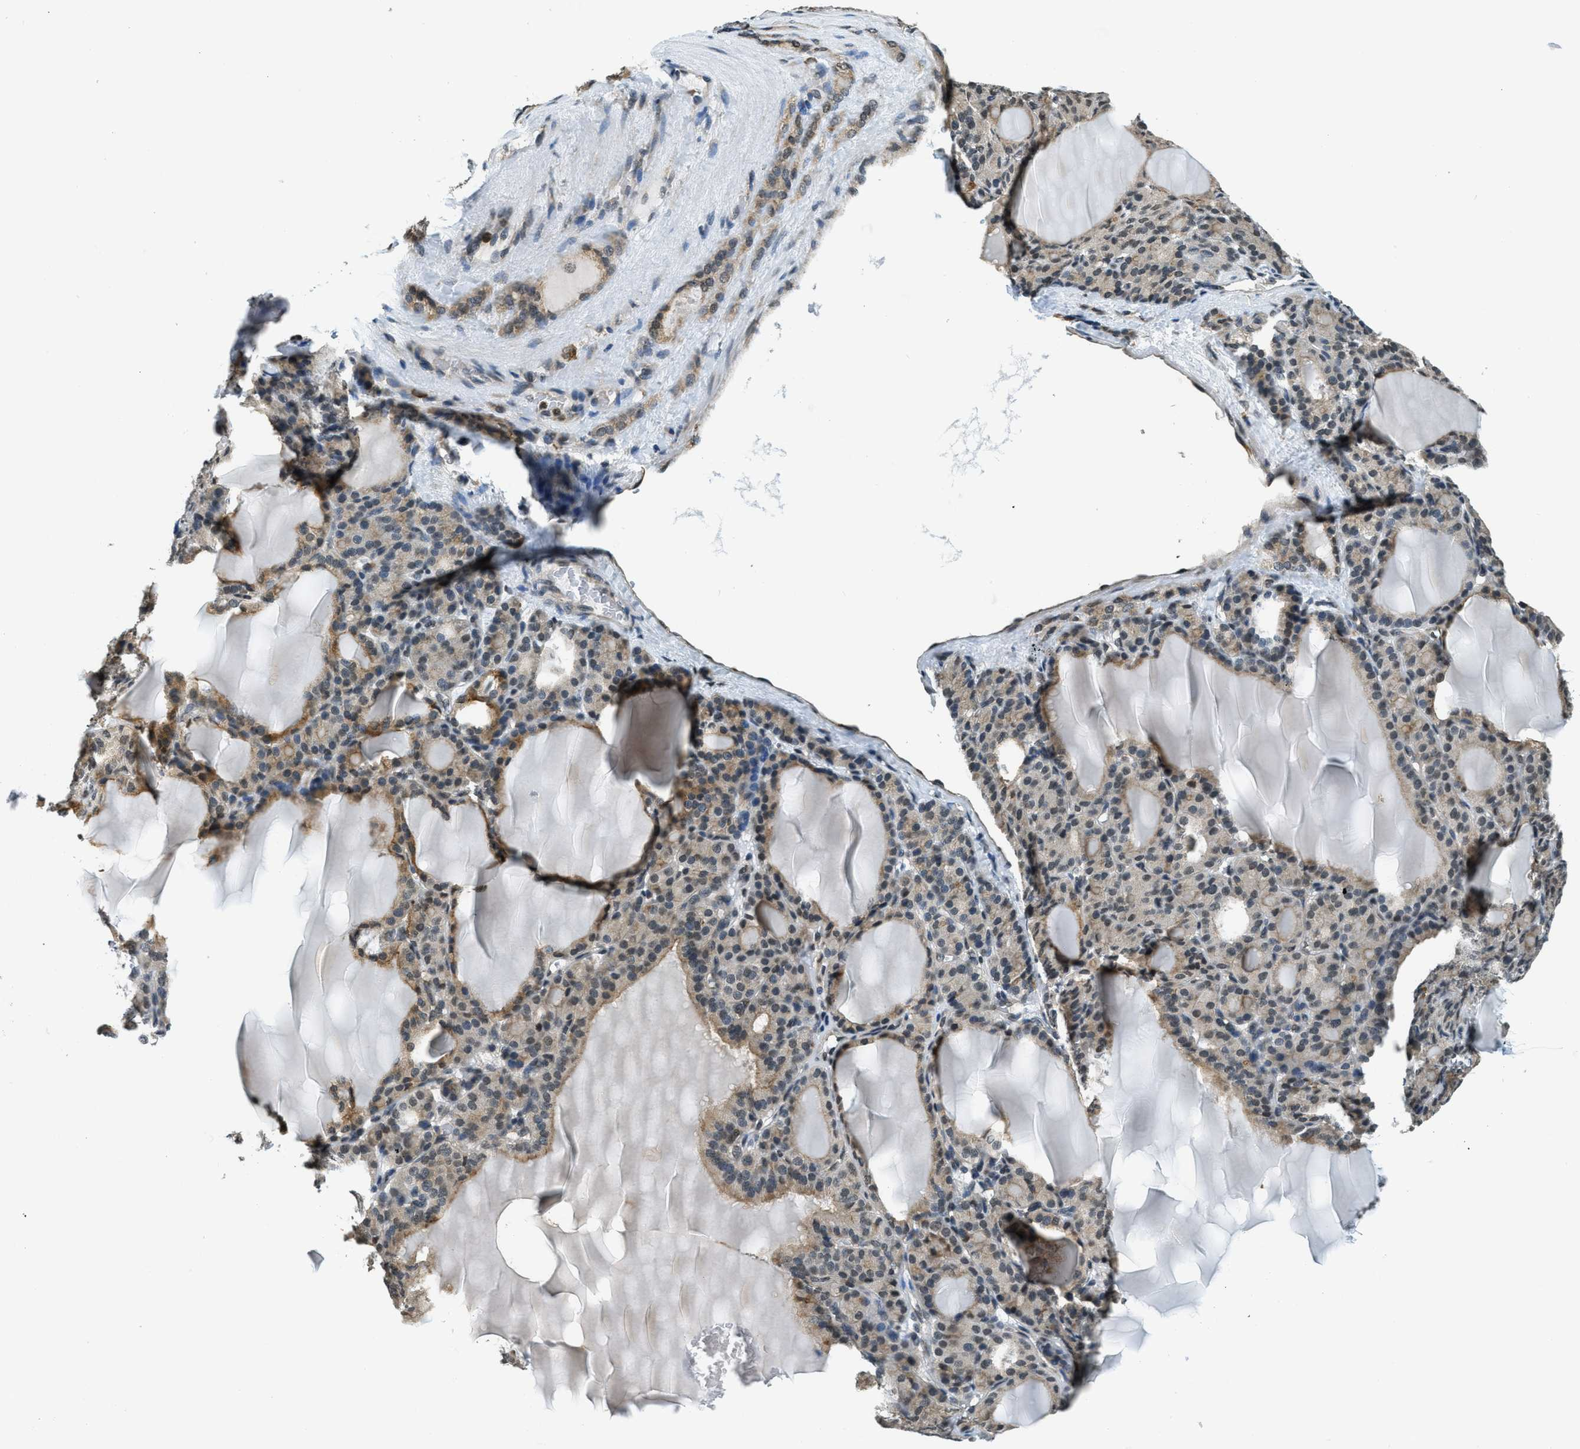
{"staining": {"intensity": "weak", "quantity": "25%-75%", "location": "cytoplasmic/membranous,nuclear"}, "tissue": "thyroid gland", "cell_type": "Glandular cells", "image_type": "normal", "snomed": [{"axis": "morphology", "description": "Normal tissue, NOS"}, {"axis": "topography", "description": "Thyroid gland"}], "caption": "Immunohistochemical staining of benign human thyroid gland demonstrates low levels of weak cytoplasmic/membranous,nuclear expression in about 25%-75% of glandular cells. (DAB IHC, brown staining for protein, blue staining for nuclei).", "gene": "RAB11FIP1", "patient": {"sex": "female", "age": 28}}